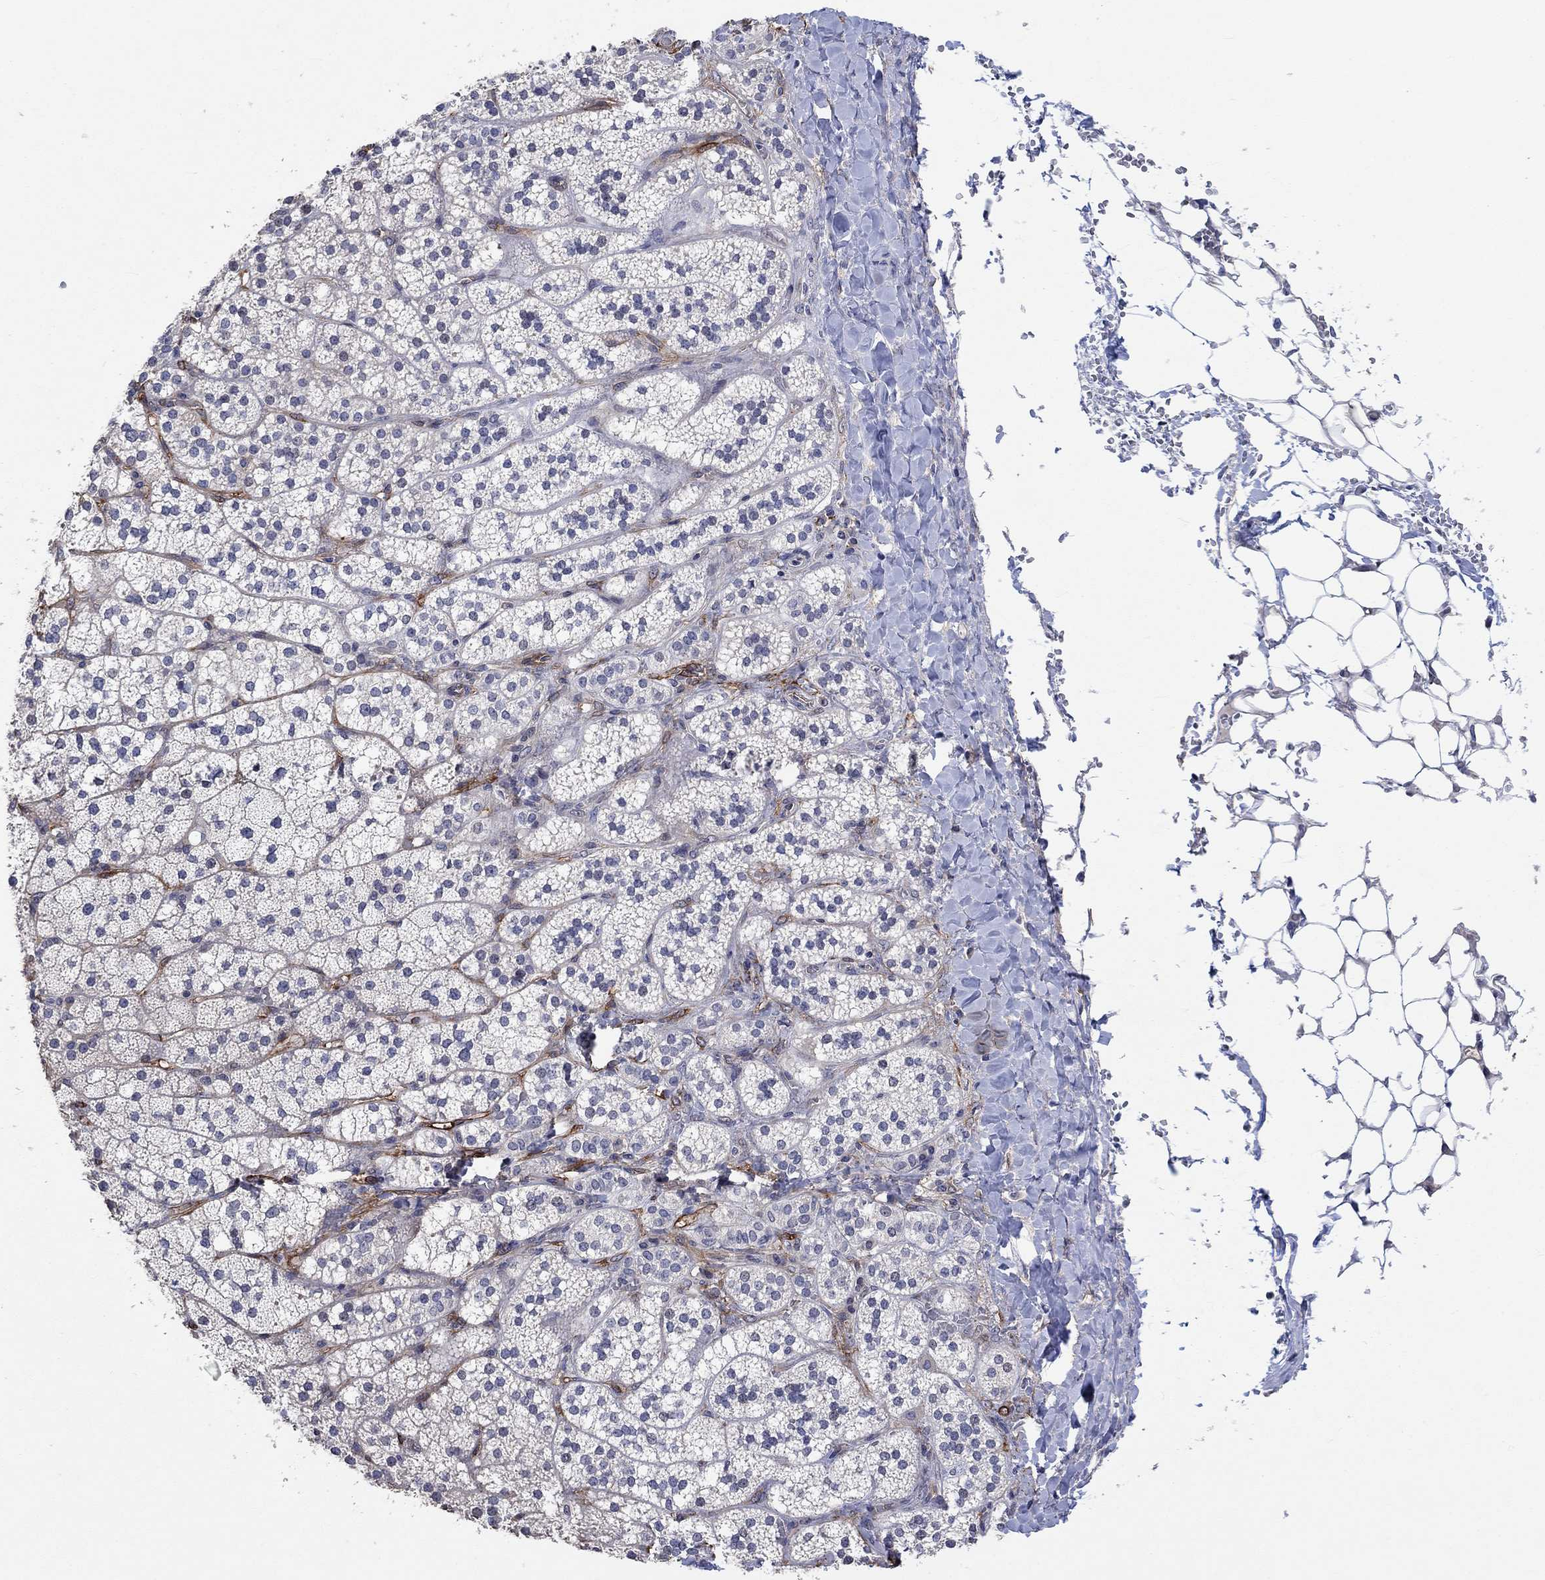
{"staining": {"intensity": "negative", "quantity": "none", "location": "none"}, "tissue": "adrenal gland", "cell_type": "Glandular cells", "image_type": "normal", "snomed": [{"axis": "morphology", "description": "Normal tissue, NOS"}, {"axis": "topography", "description": "Adrenal gland"}], "caption": "IHC photomicrograph of benign adrenal gland: human adrenal gland stained with DAB exhibits no significant protein staining in glandular cells. Brightfield microscopy of immunohistochemistry (IHC) stained with DAB (brown) and hematoxylin (blue), captured at high magnification.", "gene": "TGM2", "patient": {"sex": "male", "age": 53}}